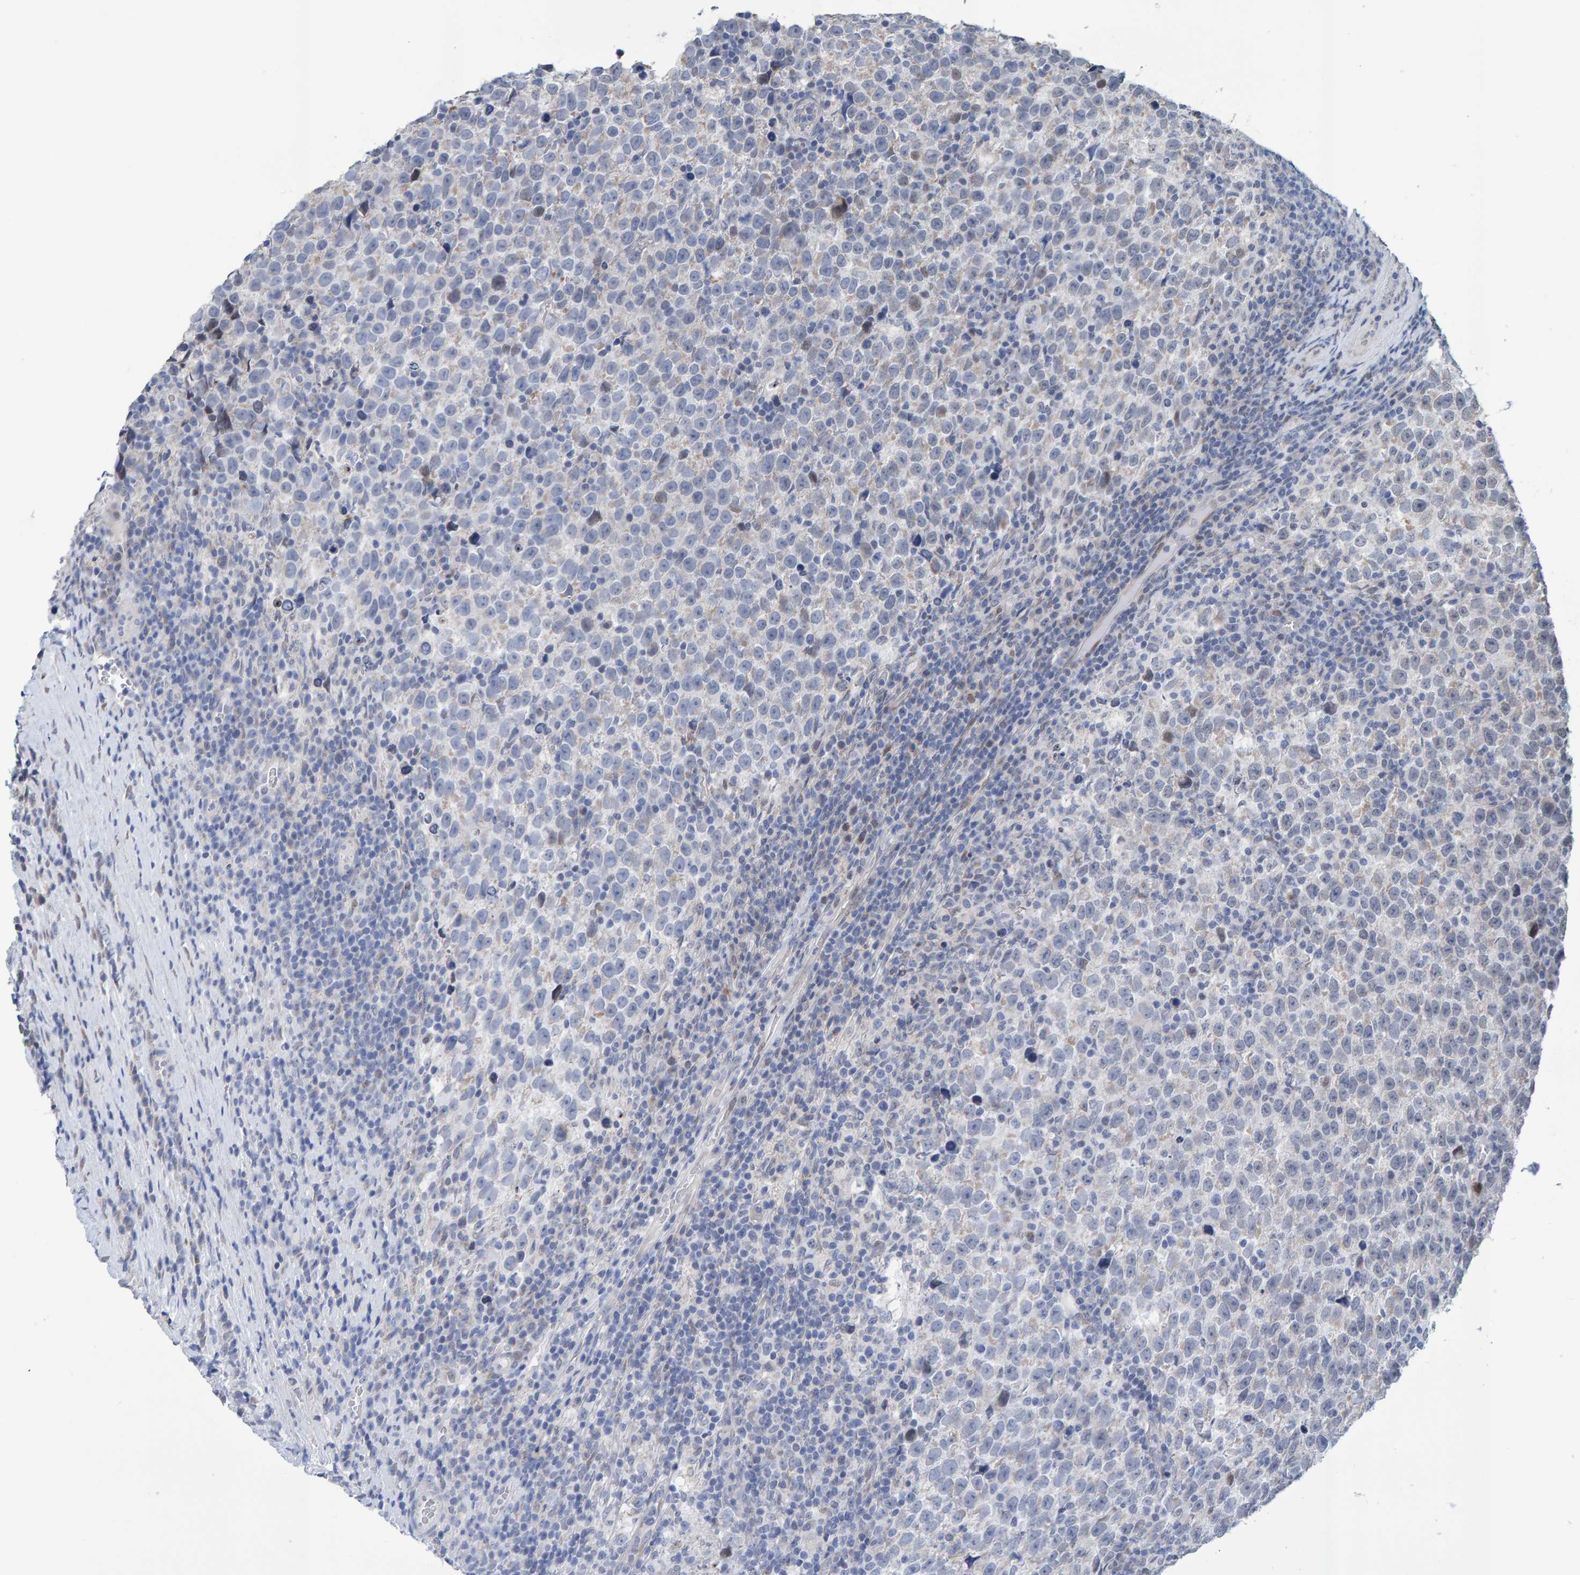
{"staining": {"intensity": "negative", "quantity": "none", "location": "none"}, "tissue": "testis cancer", "cell_type": "Tumor cells", "image_type": "cancer", "snomed": [{"axis": "morphology", "description": "Normal tissue, NOS"}, {"axis": "morphology", "description": "Seminoma, NOS"}, {"axis": "topography", "description": "Testis"}], "caption": "Immunohistochemical staining of seminoma (testis) exhibits no significant staining in tumor cells. (Stains: DAB immunohistochemistry (IHC) with hematoxylin counter stain, Microscopy: brightfield microscopy at high magnification).", "gene": "USP43", "patient": {"sex": "male", "age": 43}}